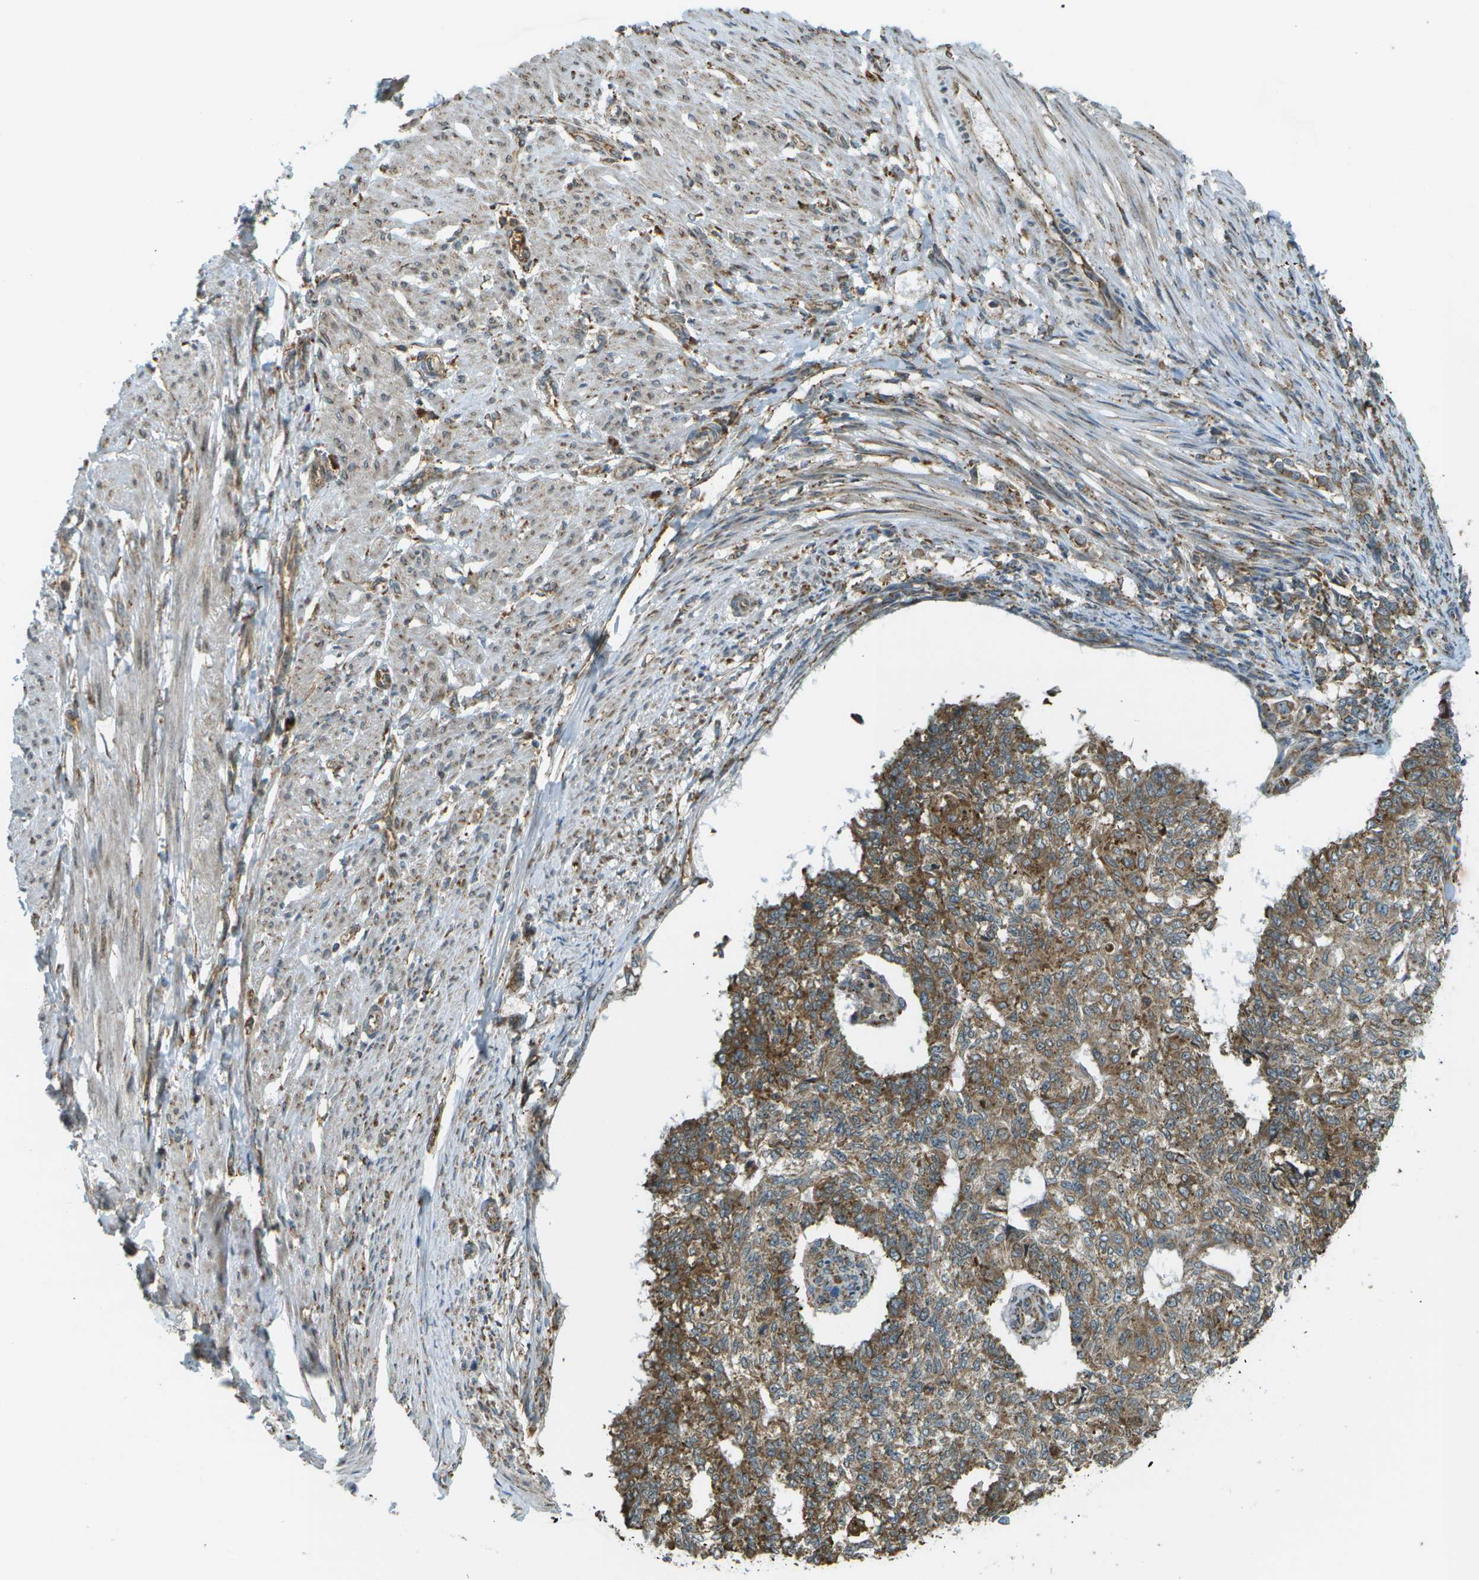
{"staining": {"intensity": "strong", "quantity": ">75%", "location": "cytoplasmic/membranous"}, "tissue": "endometrial cancer", "cell_type": "Tumor cells", "image_type": "cancer", "snomed": [{"axis": "morphology", "description": "Adenocarcinoma, NOS"}, {"axis": "topography", "description": "Endometrium"}], "caption": "Endometrial cancer was stained to show a protein in brown. There is high levels of strong cytoplasmic/membranous staining in approximately >75% of tumor cells.", "gene": "USP30", "patient": {"sex": "female", "age": 32}}